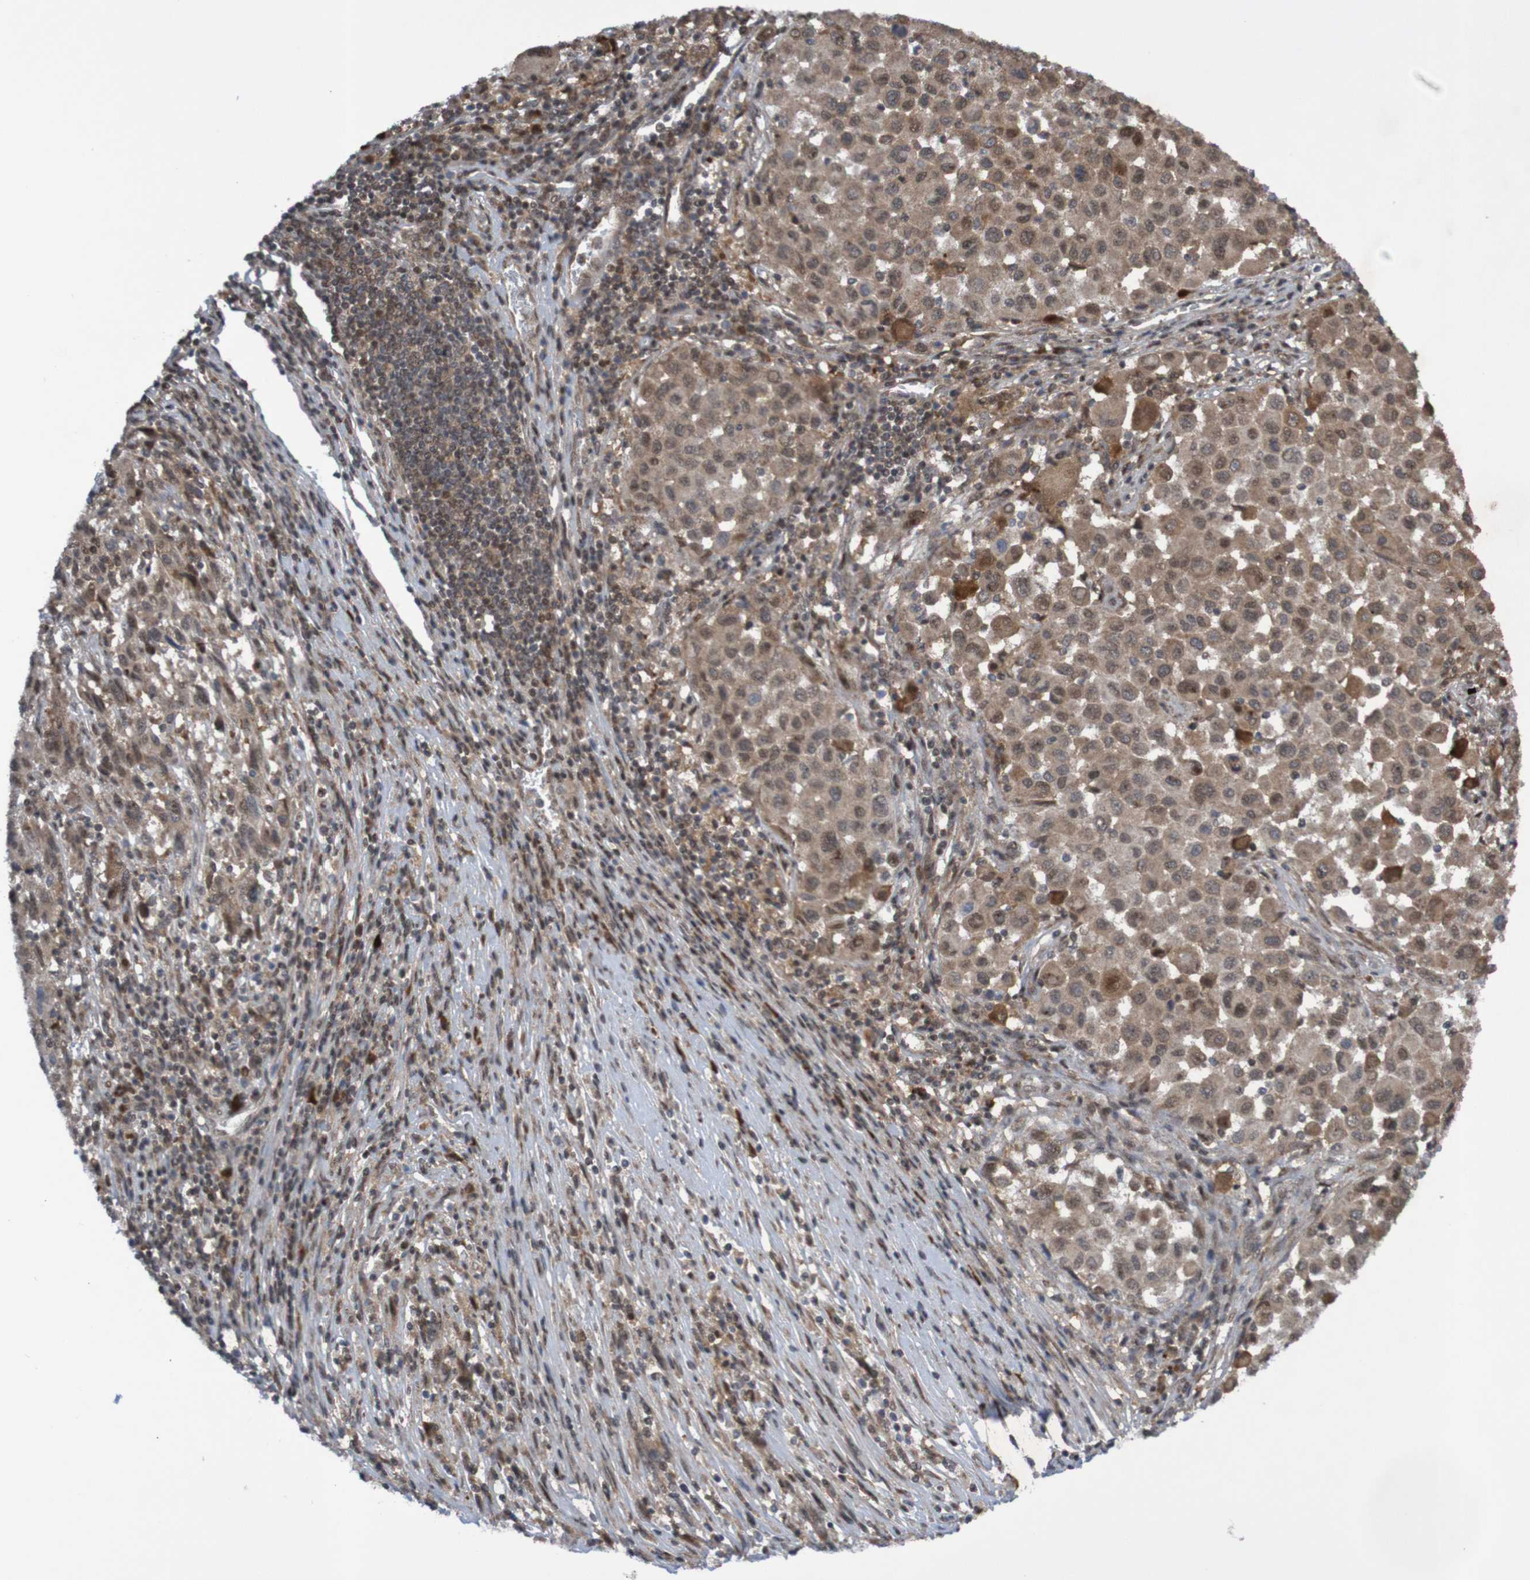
{"staining": {"intensity": "moderate", "quantity": "25%-75%", "location": "cytoplasmic/membranous"}, "tissue": "melanoma", "cell_type": "Tumor cells", "image_type": "cancer", "snomed": [{"axis": "morphology", "description": "Malignant melanoma, Metastatic site"}, {"axis": "topography", "description": "Lymph node"}], "caption": "Melanoma was stained to show a protein in brown. There is medium levels of moderate cytoplasmic/membranous staining in about 25%-75% of tumor cells.", "gene": "ITLN1", "patient": {"sex": "male", "age": 61}}